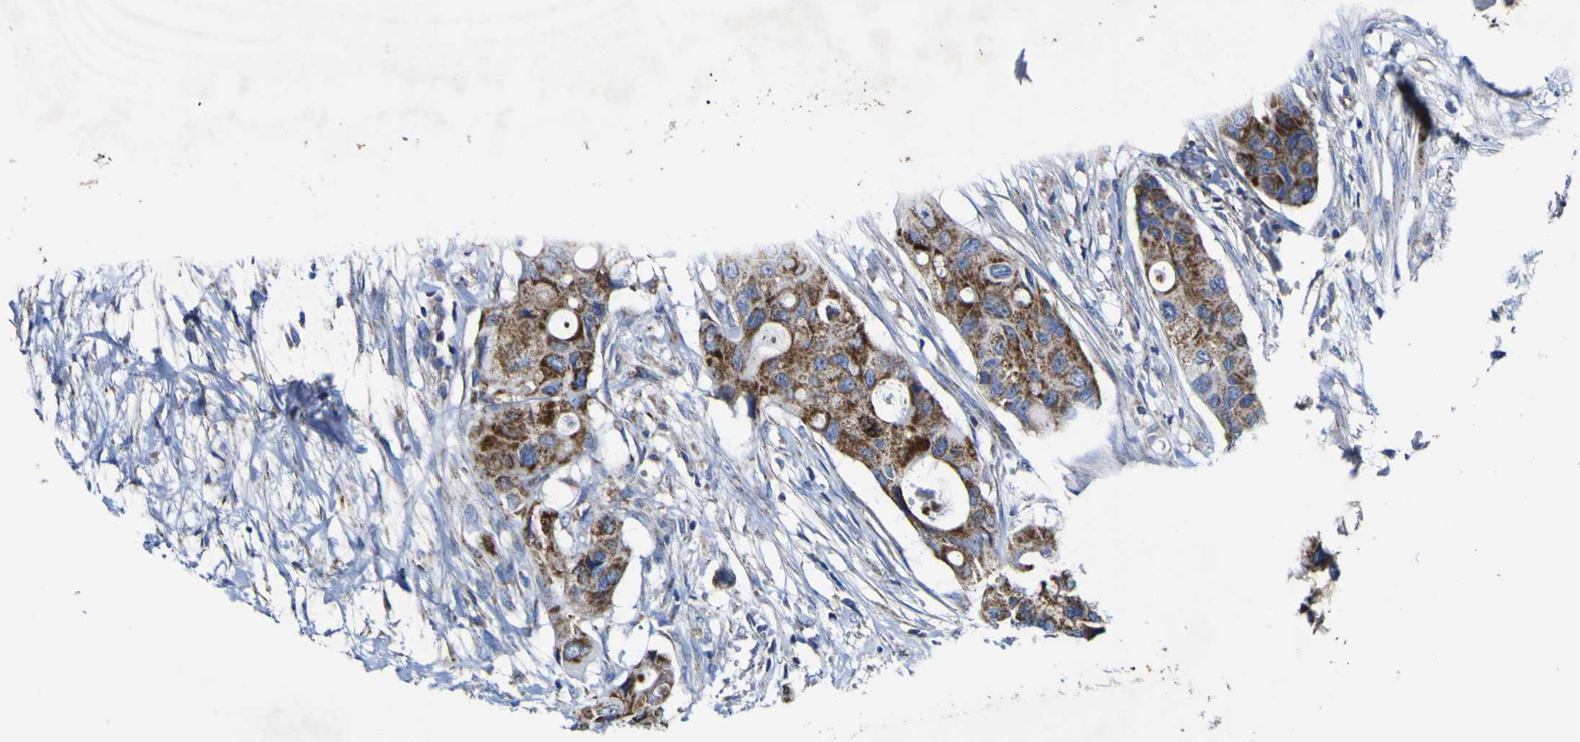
{"staining": {"intensity": "strong", "quantity": ">75%", "location": "cytoplasmic/membranous"}, "tissue": "colorectal cancer", "cell_type": "Tumor cells", "image_type": "cancer", "snomed": [{"axis": "morphology", "description": "Adenocarcinoma, NOS"}, {"axis": "topography", "description": "Colon"}], "caption": "Immunohistochemistry (IHC) (DAB (3,3'-diaminobenzidine)) staining of colorectal adenocarcinoma exhibits strong cytoplasmic/membranous protein staining in approximately >75% of tumor cells. The staining was performed using DAB (3,3'-diaminobenzidine), with brown indicating positive protein expression. Nuclei are stained blue with hematoxylin.", "gene": "CCDC90B", "patient": {"sex": "female", "age": 57}}